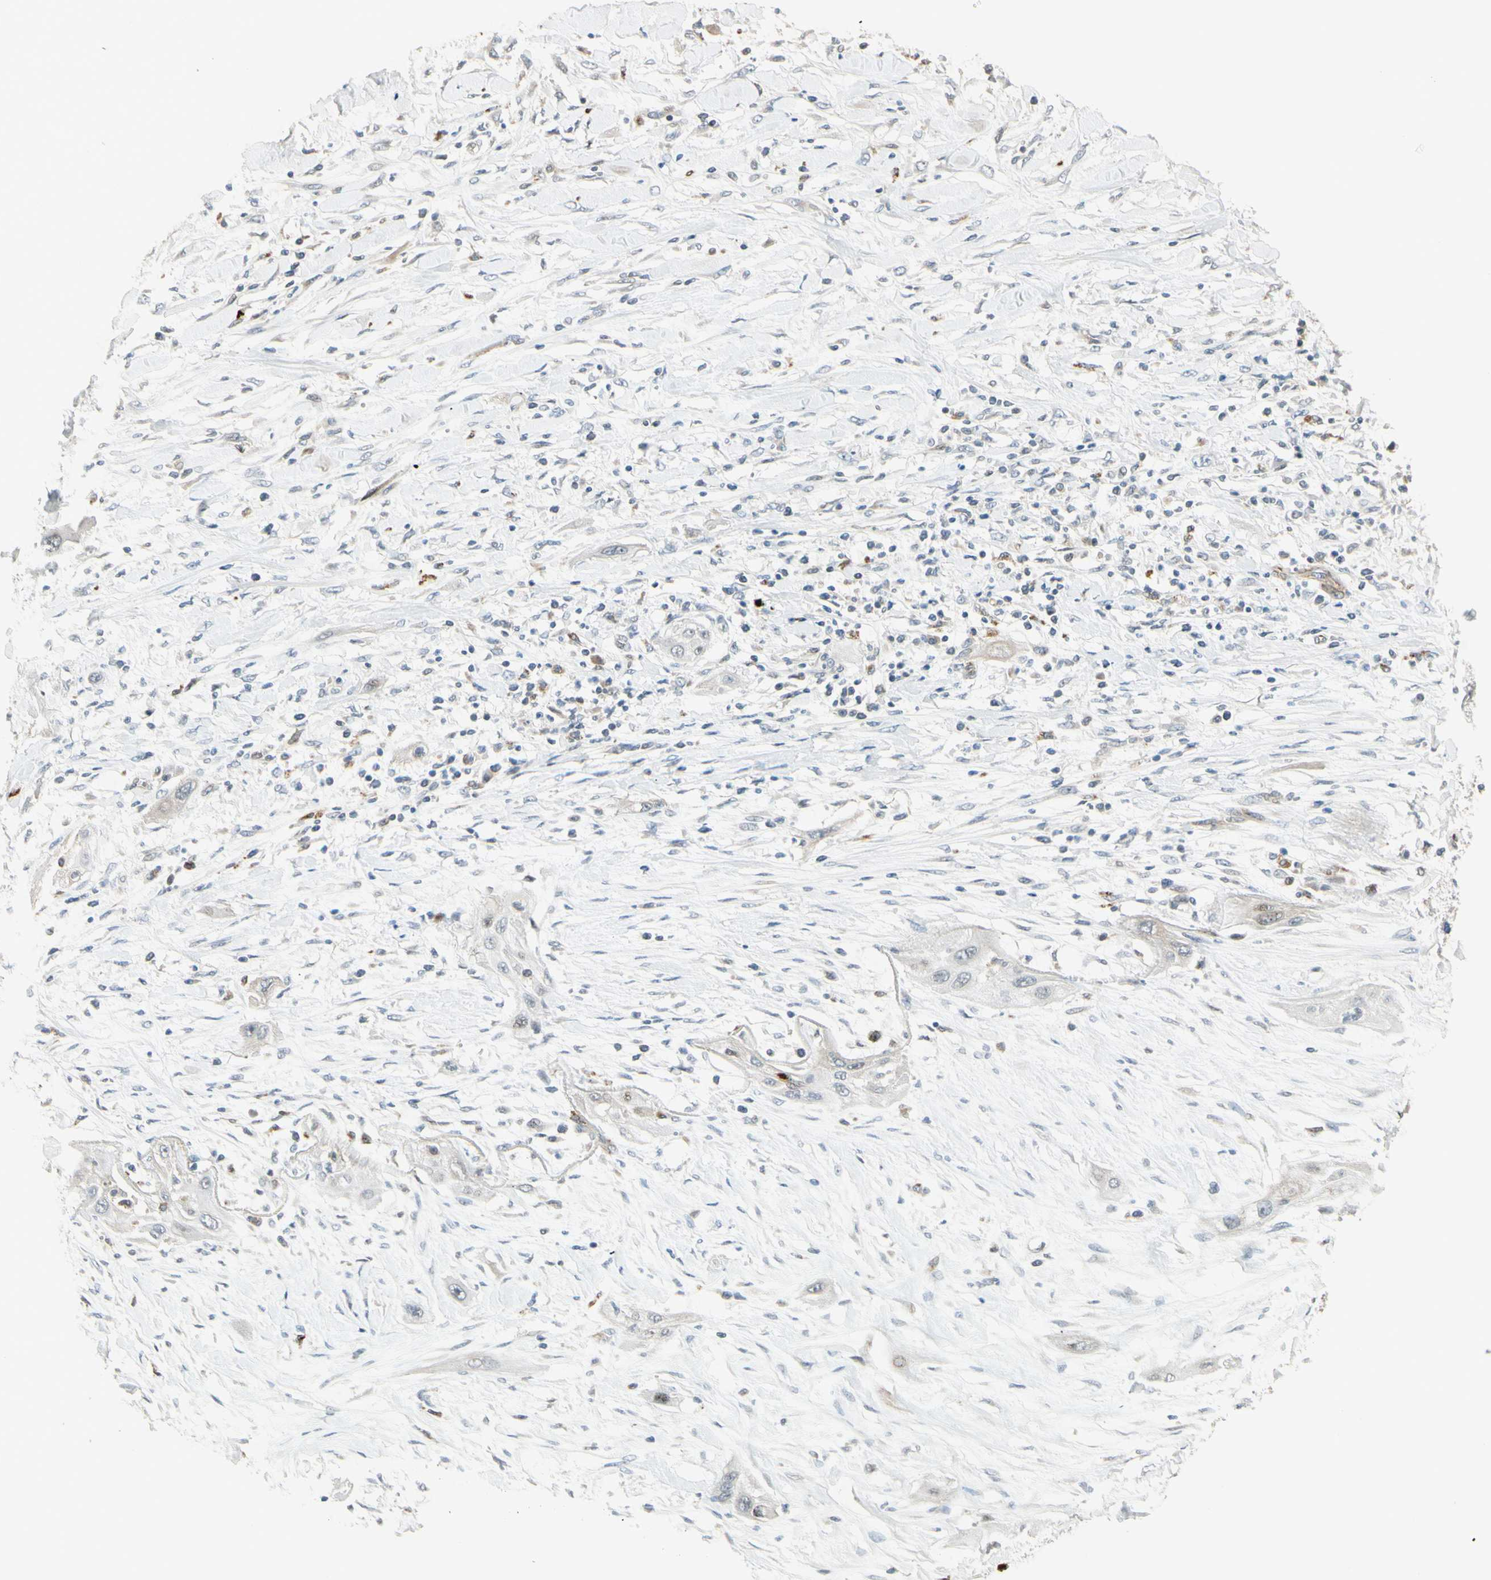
{"staining": {"intensity": "negative", "quantity": "none", "location": "none"}, "tissue": "lung cancer", "cell_type": "Tumor cells", "image_type": "cancer", "snomed": [{"axis": "morphology", "description": "Squamous cell carcinoma, NOS"}, {"axis": "topography", "description": "Lung"}], "caption": "There is no significant staining in tumor cells of squamous cell carcinoma (lung).", "gene": "NDFIP1", "patient": {"sex": "female", "age": 47}}